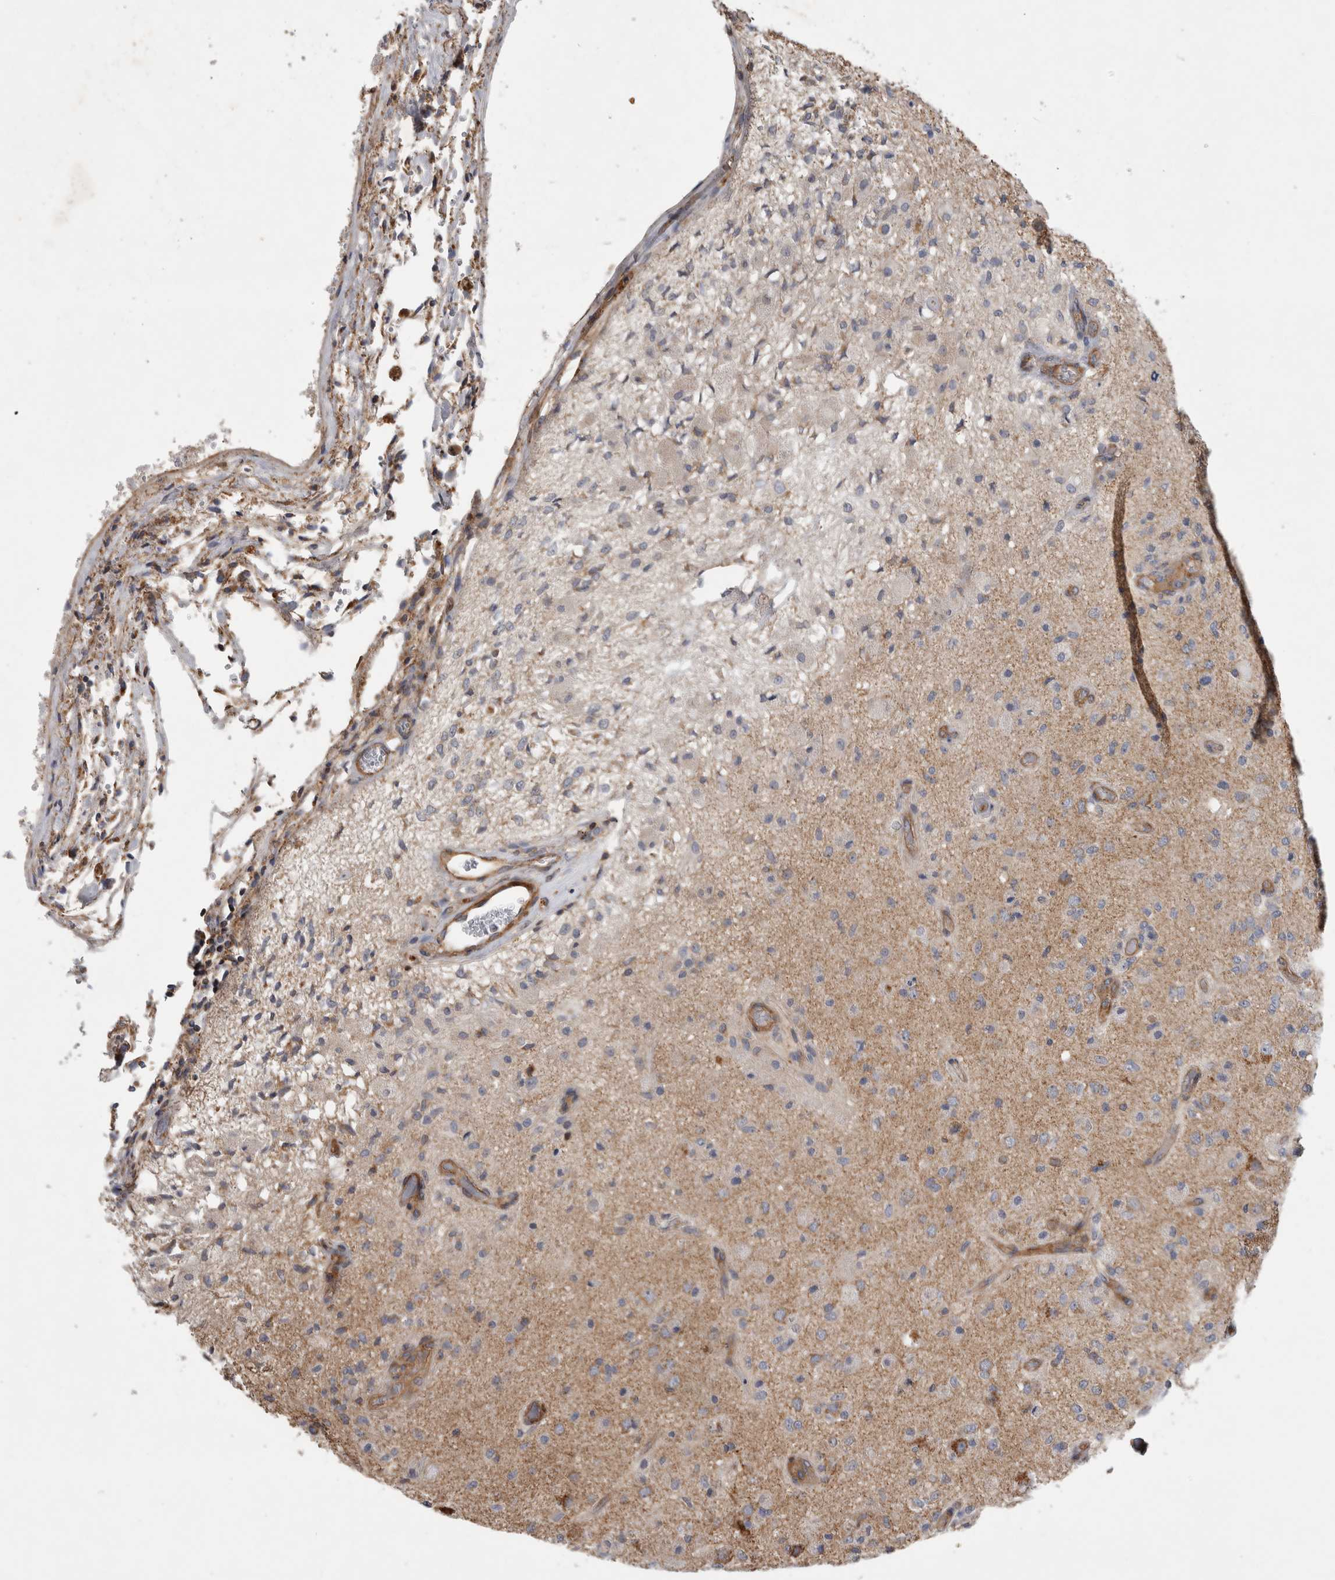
{"staining": {"intensity": "moderate", "quantity": "<25%", "location": "cytoplasmic/membranous"}, "tissue": "glioma", "cell_type": "Tumor cells", "image_type": "cancer", "snomed": [{"axis": "morphology", "description": "Normal tissue, NOS"}, {"axis": "morphology", "description": "Glioma, malignant, High grade"}, {"axis": "topography", "description": "Cerebral cortex"}], "caption": "High-grade glioma (malignant) was stained to show a protein in brown. There is low levels of moderate cytoplasmic/membranous expression in about <25% of tumor cells. The staining was performed using DAB (3,3'-diaminobenzidine), with brown indicating positive protein expression. Nuclei are stained blue with hematoxylin.", "gene": "SFXN2", "patient": {"sex": "male", "age": 77}}